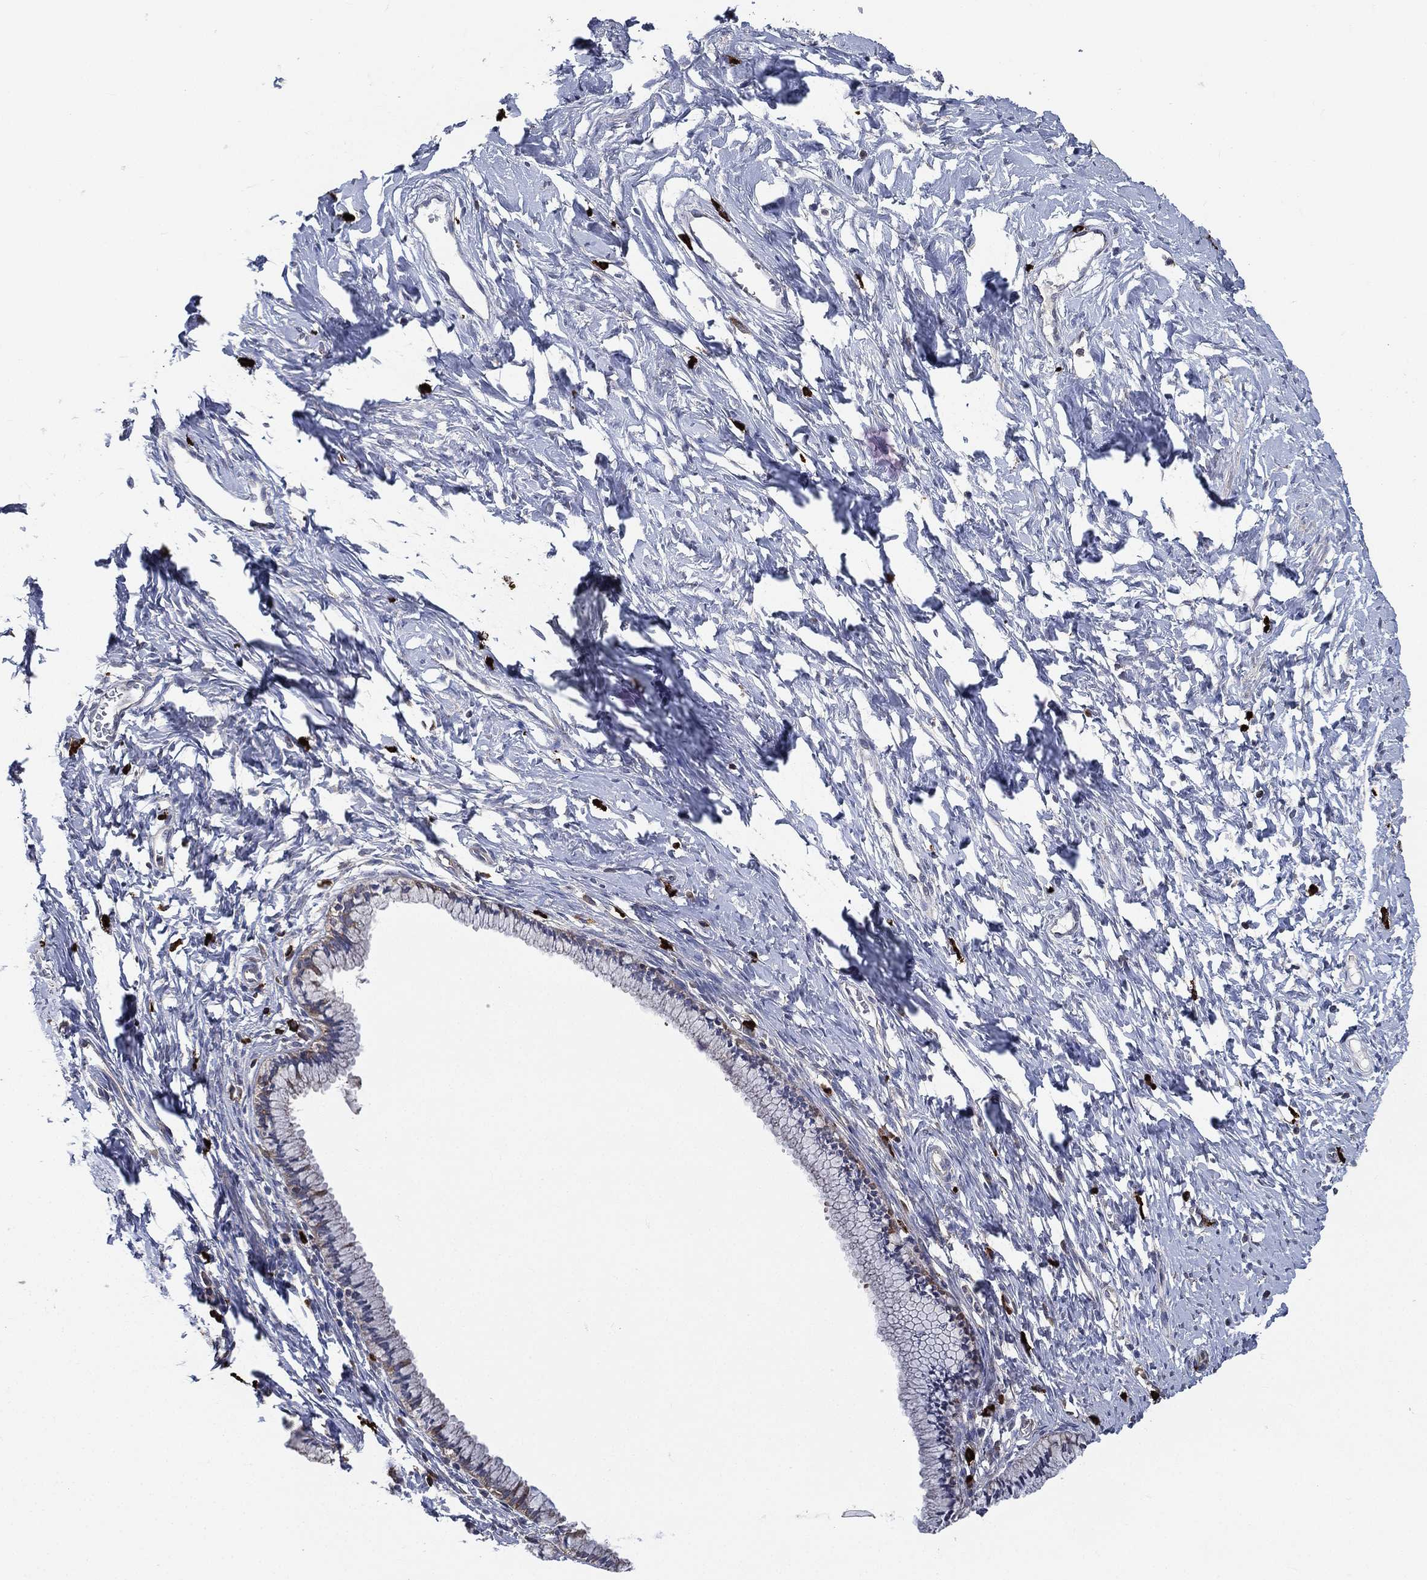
{"staining": {"intensity": "negative", "quantity": "none", "location": "none"}, "tissue": "cervix", "cell_type": "Glandular cells", "image_type": "normal", "snomed": [{"axis": "morphology", "description": "Normal tissue, NOS"}, {"axis": "topography", "description": "Cervix"}], "caption": "A histopathology image of human cervix is negative for staining in glandular cells. (Stains: DAB (3,3'-diaminobenzidine) immunohistochemistry (IHC) with hematoxylin counter stain, Microscopy: brightfield microscopy at high magnification).", "gene": "SMPD3", "patient": {"sex": "female", "age": 40}}